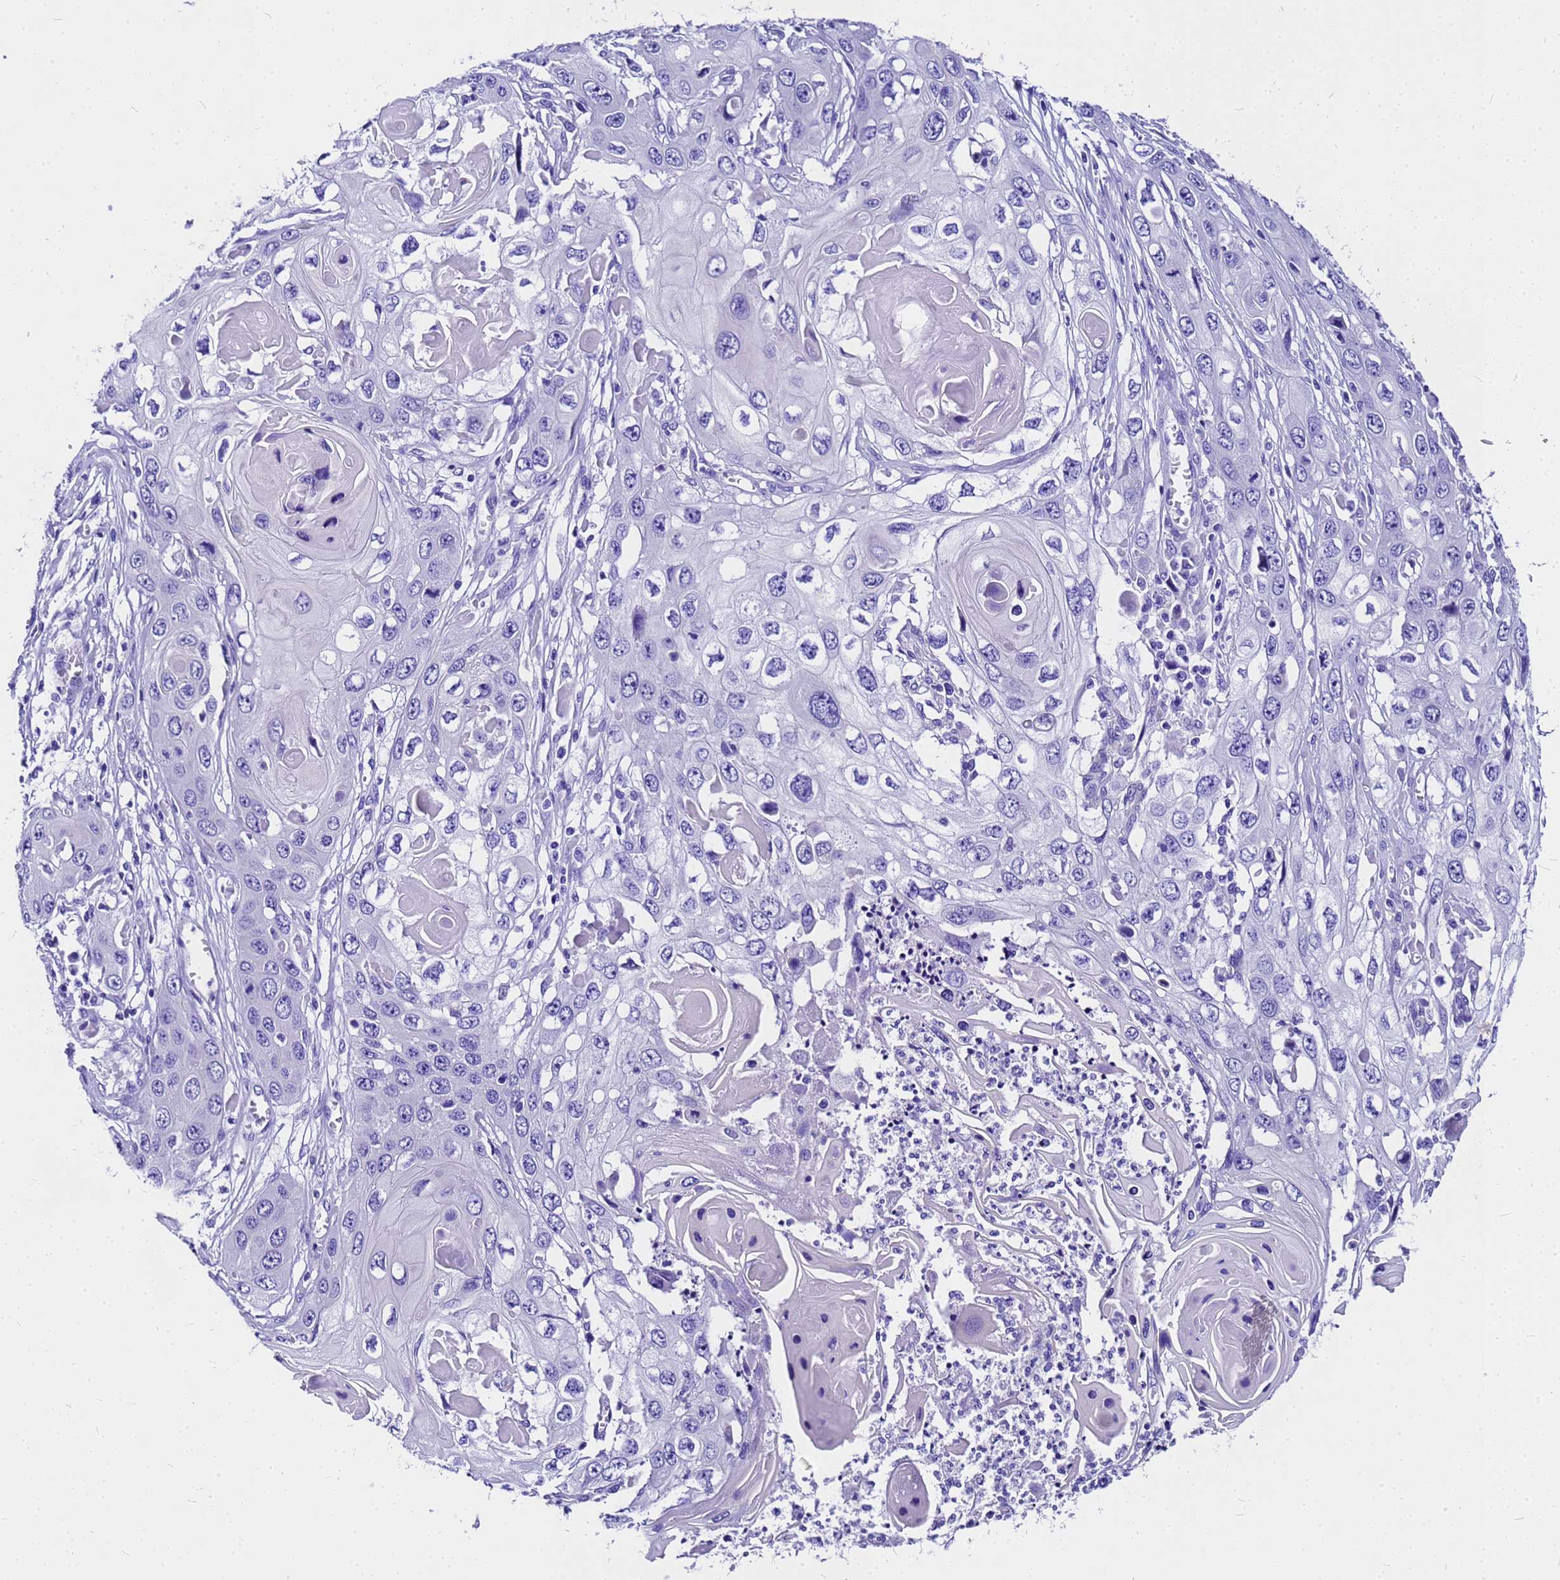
{"staining": {"intensity": "negative", "quantity": "none", "location": "none"}, "tissue": "skin cancer", "cell_type": "Tumor cells", "image_type": "cancer", "snomed": [{"axis": "morphology", "description": "Squamous cell carcinoma, NOS"}, {"axis": "topography", "description": "Skin"}], "caption": "The photomicrograph demonstrates no significant expression in tumor cells of skin cancer (squamous cell carcinoma).", "gene": "HERC4", "patient": {"sex": "male", "age": 55}}